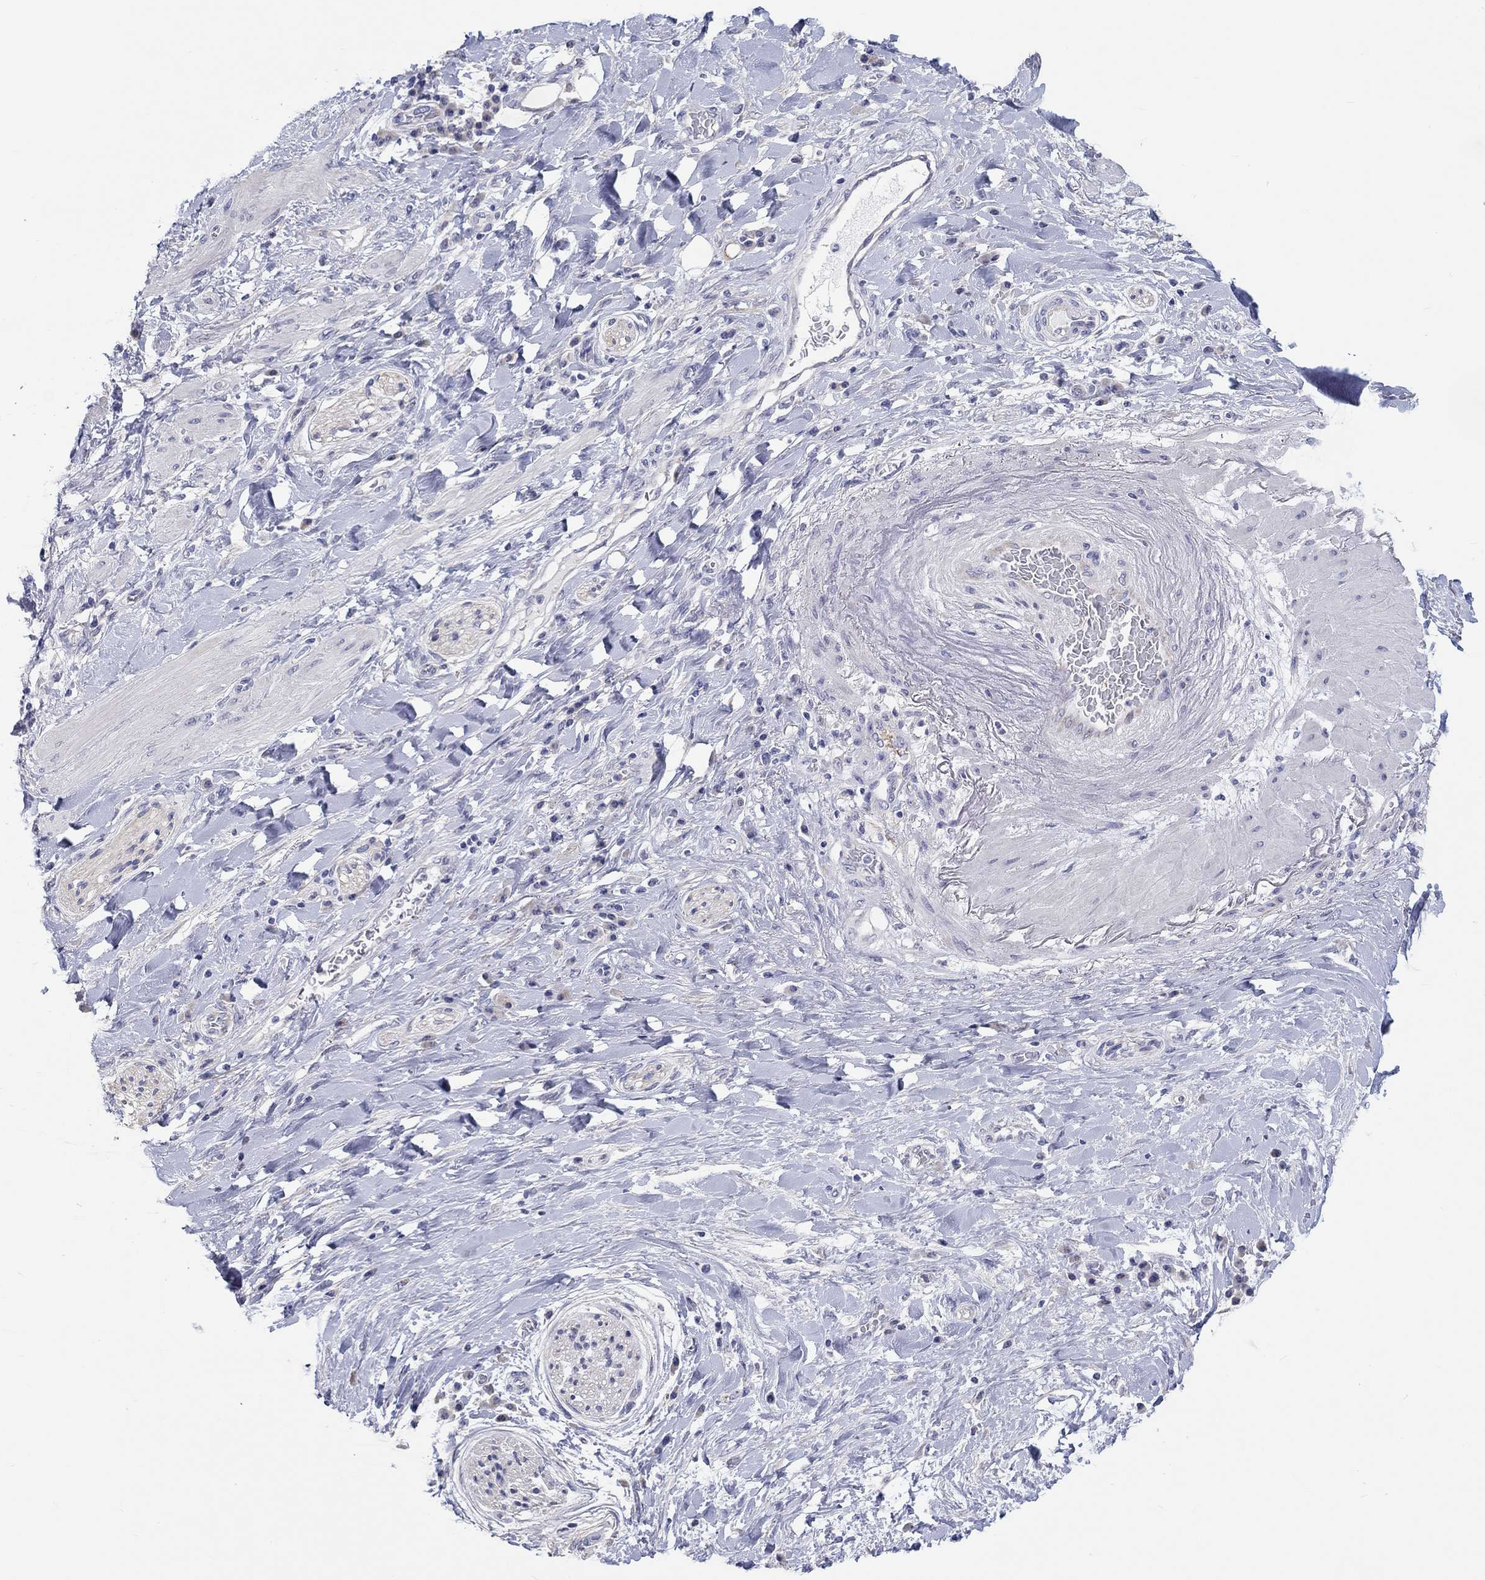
{"staining": {"intensity": "negative", "quantity": "none", "location": "none"}, "tissue": "liver cancer", "cell_type": "Tumor cells", "image_type": "cancer", "snomed": [{"axis": "morphology", "description": "Cholangiocarcinoma"}, {"axis": "topography", "description": "Liver"}], "caption": "IHC of human liver cancer shows no expression in tumor cells. (Brightfield microscopy of DAB IHC at high magnification).", "gene": "LRRC4C", "patient": {"sex": "female", "age": 73}}